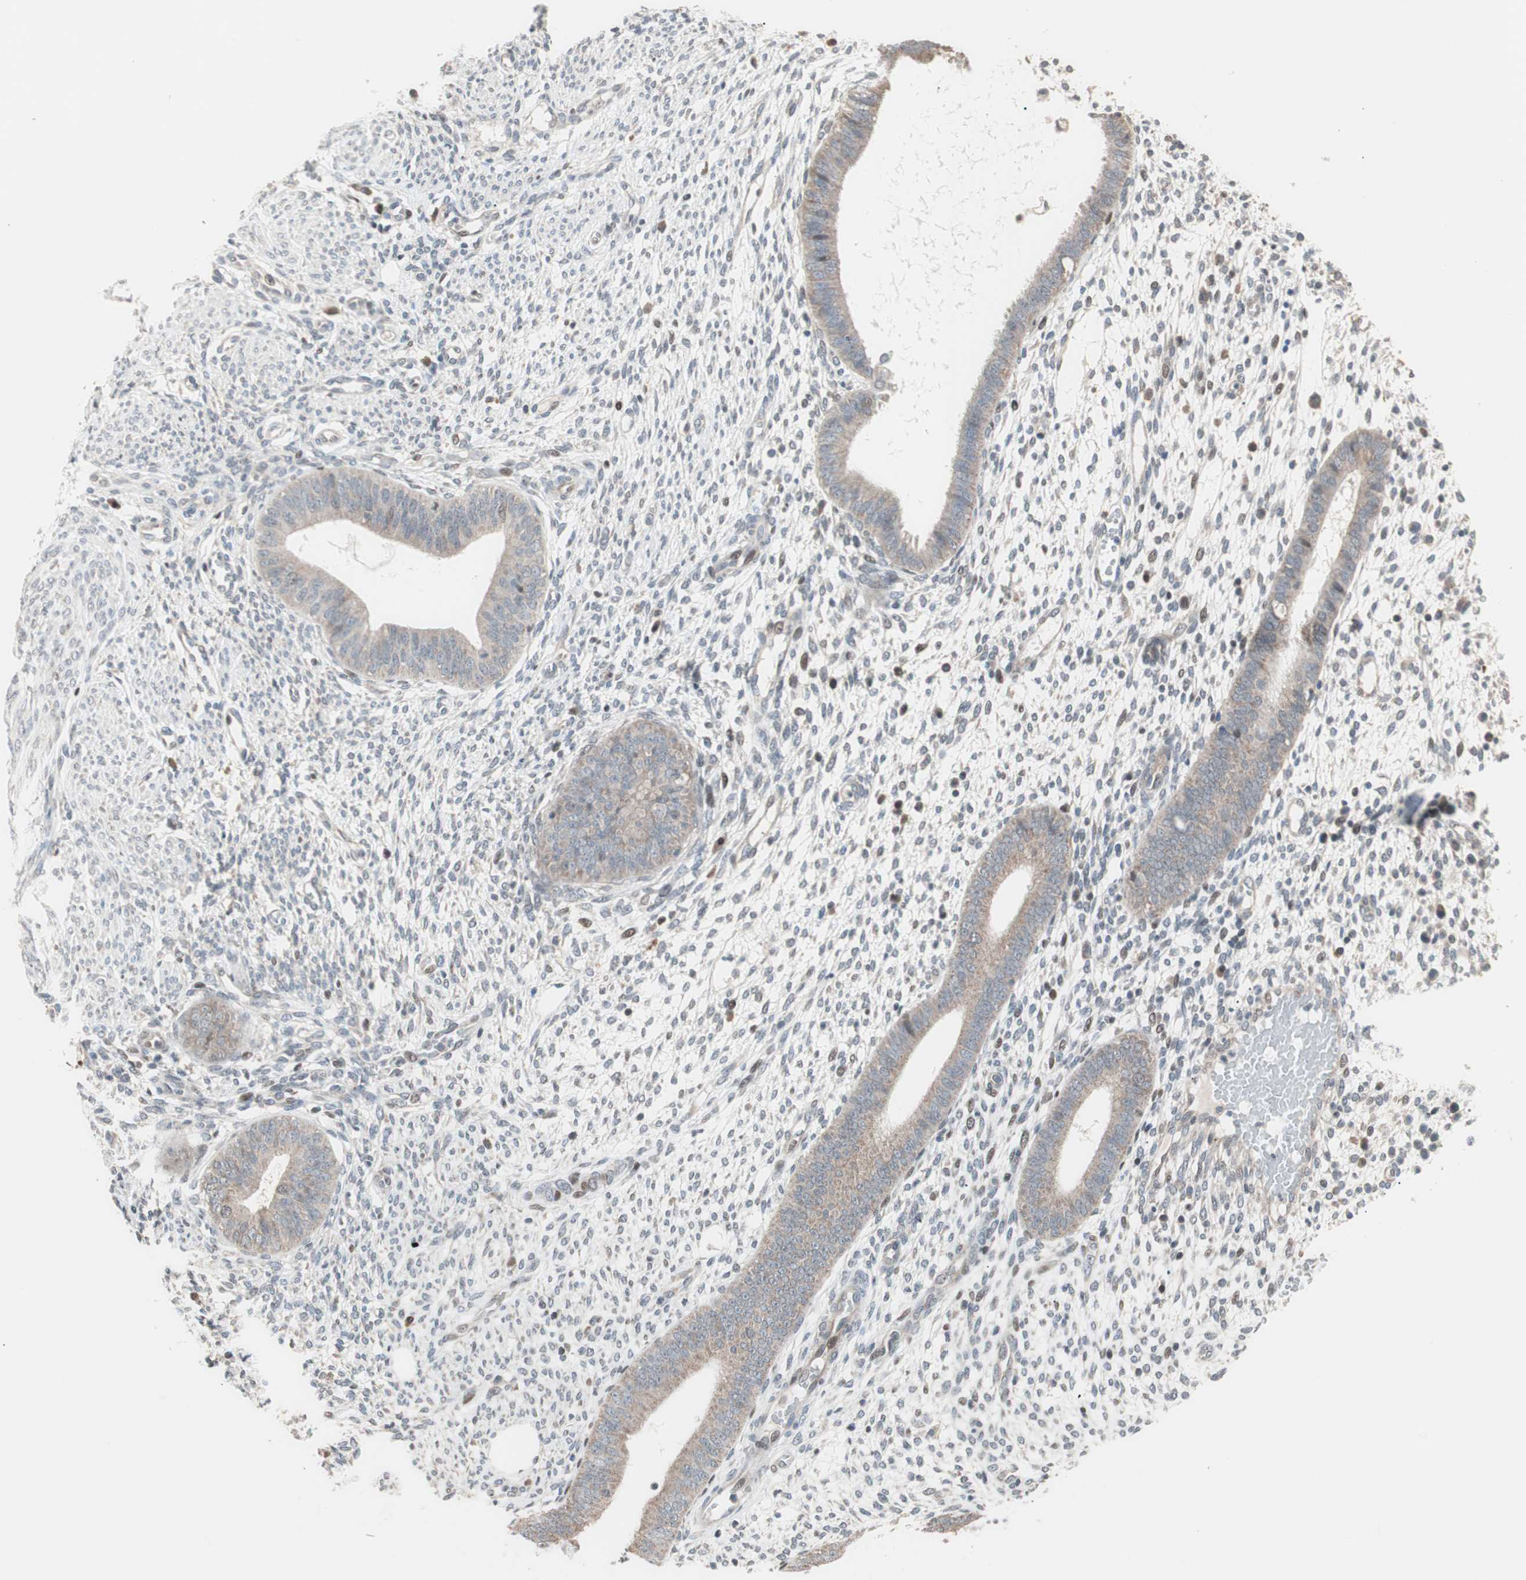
{"staining": {"intensity": "weak", "quantity": "<25%", "location": "nuclear"}, "tissue": "endometrium", "cell_type": "Cells in endometrial stroma", "image_type": "normal", "snomed": [{"axis": "morphology", "description": "Normal tissue, NOS"}, {"axis": "topography", "description": "Endometrium"}], "caption": "Immunohistochemistry (IHC) photomicrograph of unremarkable endometrium: human endometrium stained with DAB (3,3'-diaminobenzidine) shows no significant protein positivity in cells in endometrial stroma. (Stains: DAB (3,3'-diaminobenzidine) immunohistochemistry (IHC) with hematoxylin counter stain, Microscopy: brightfield microscopy at high magnification).", "gene": "POLH", "patient": {"sex": "female", "age": 35}}